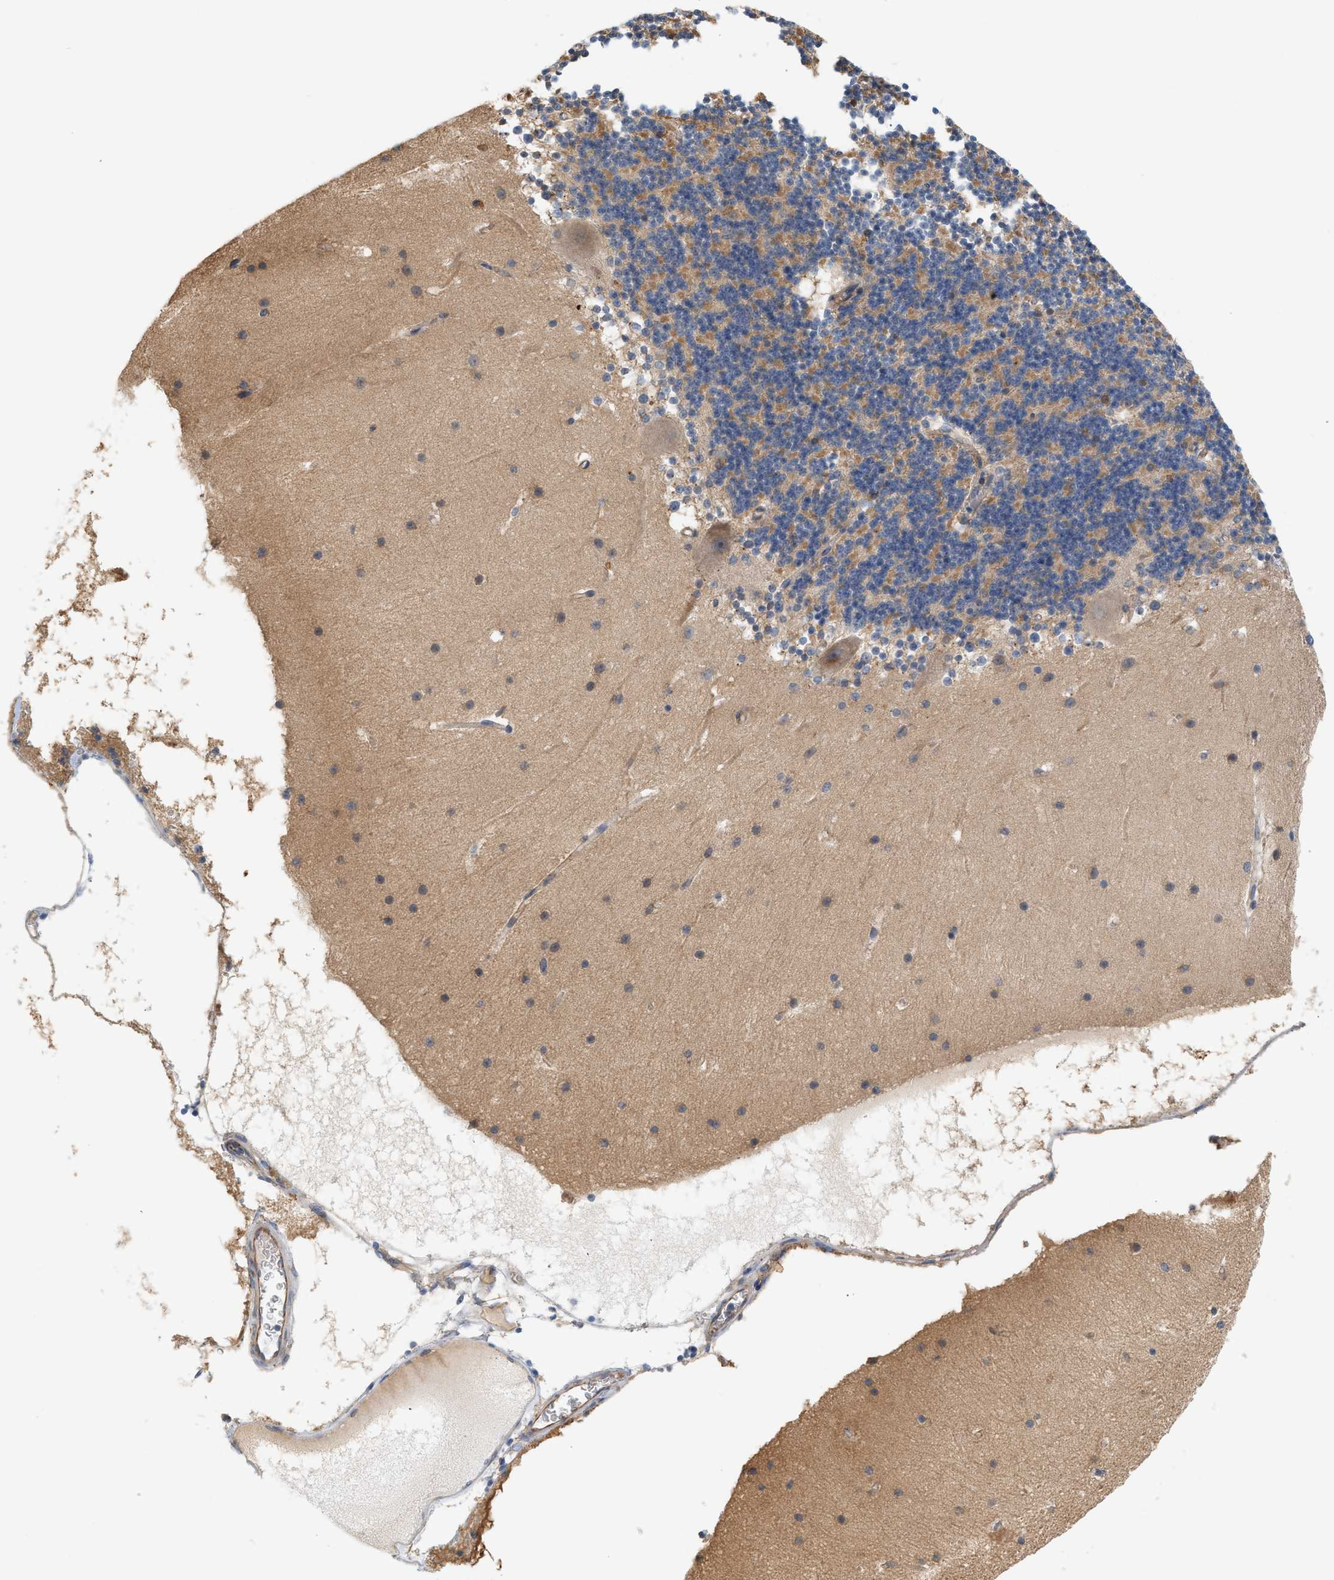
{"staining": {"intensity": "moderate", "quantity": "25%-75%", "location": "cytoplasmic/membranous"}, "tissue": "cerebellum", "cell_type": "Cells in granular layer", "image_type": "normal", "snomed": [{"axis": "morphology", "description": "Normal tissue, NOS"}, {"axis": "topography", "description": "Cerebellum"}], "caption": "The photomicrograph shows staining of unremarkable cerebellum, revealing moderate cytoplasmic/membranous protein expression (brown color) within cells in granular layer.", "gene": "CTXN1", "patient": {"sex": "male", "age": 45}}